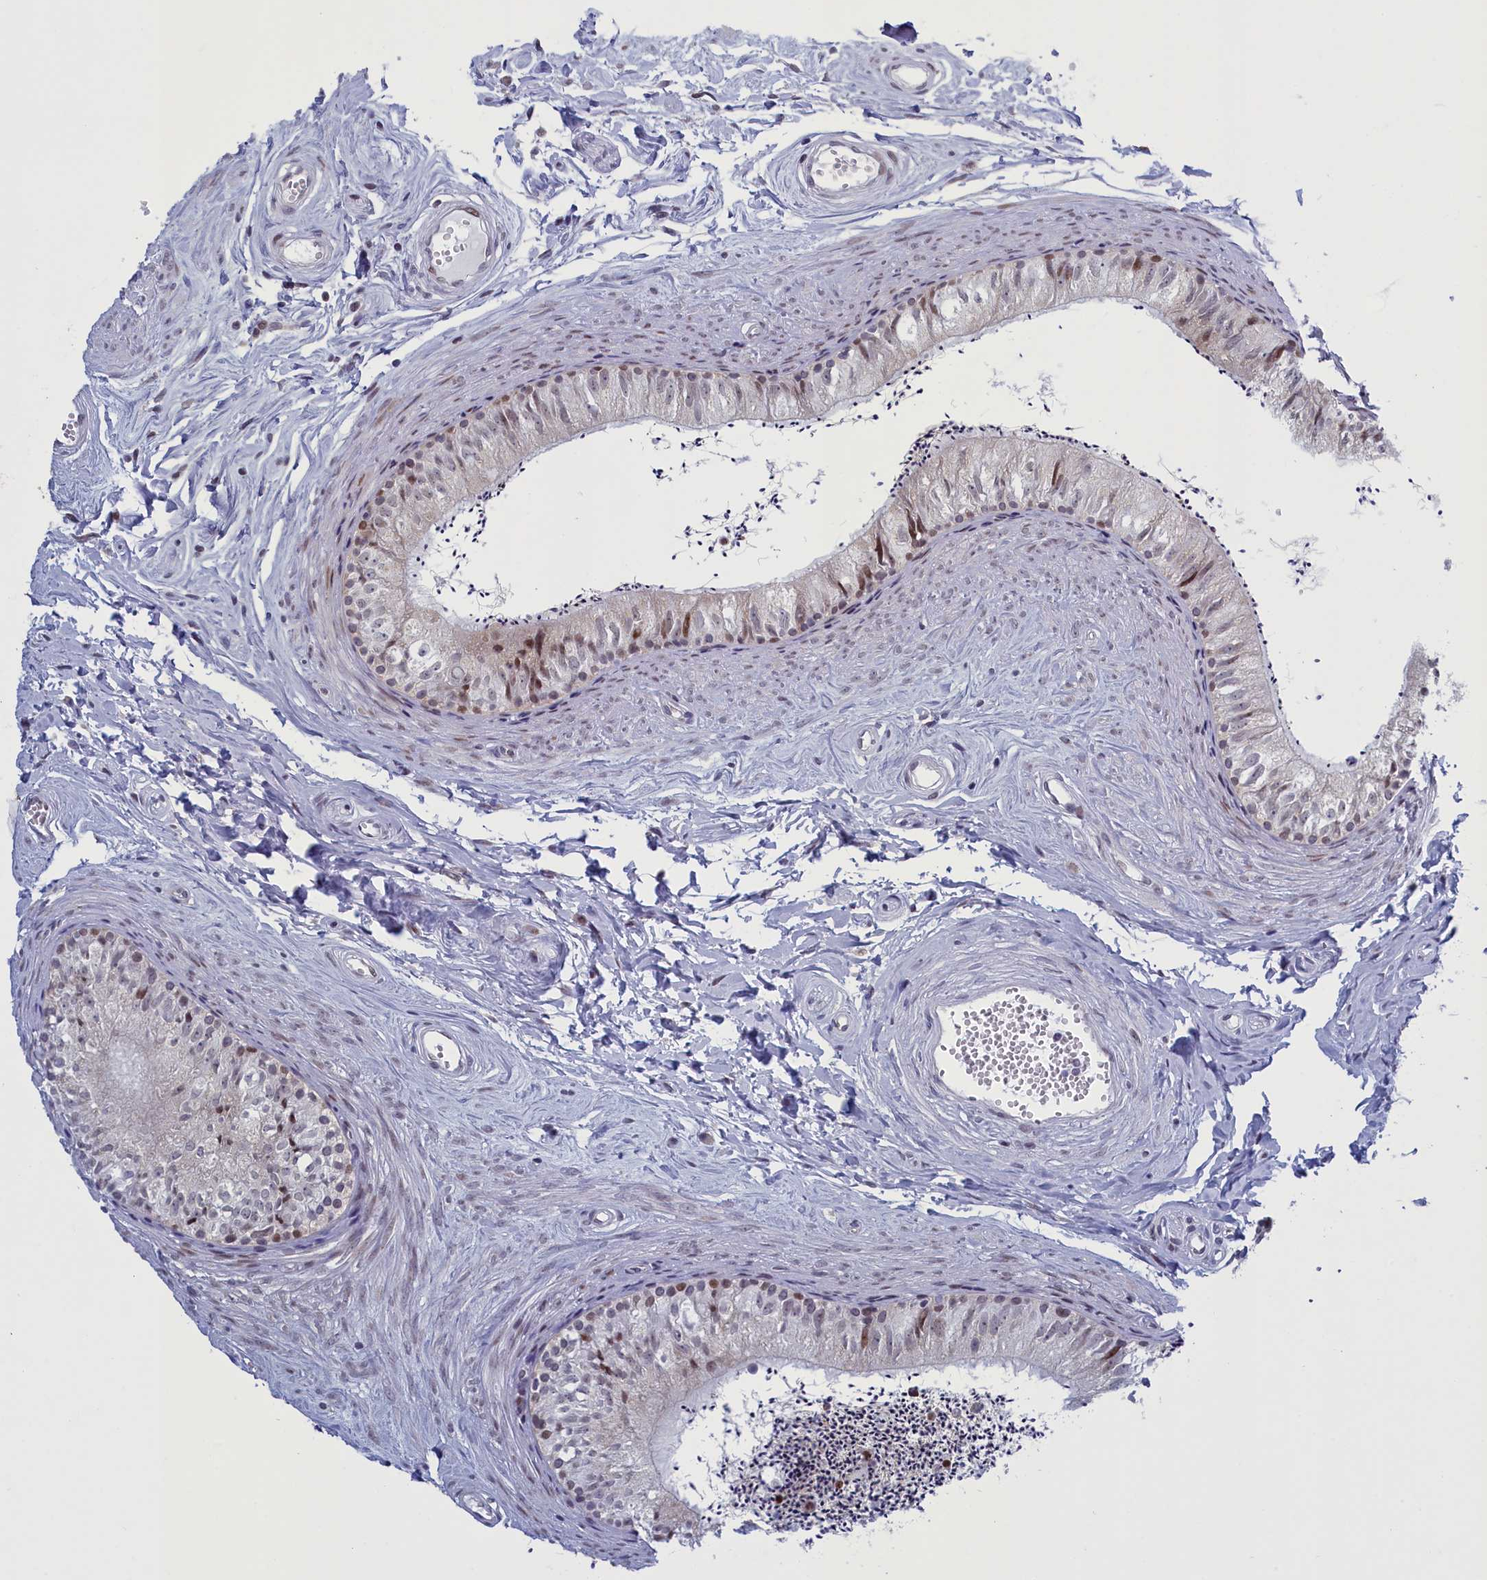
{"staining": {"intensity": "moderate", "quantity": "<25%", "location": "nuclear"}, "tissue": "epididymis", "cell_type": "Glandular cells", "image_type": "normal", "snomed": [{"axis": "morphology", "description": "Normal tissue, NOS"}, {"axis": "topography", "description": "Epididymis"}], "caption": "Moderate nuclear expression for a protein is seen in about <25% of glandular cells of unremarkable epididymis using immunohistochemistry.", "gene": "ATF7IP2", "patient": {"sex": "male", "age": 56}}